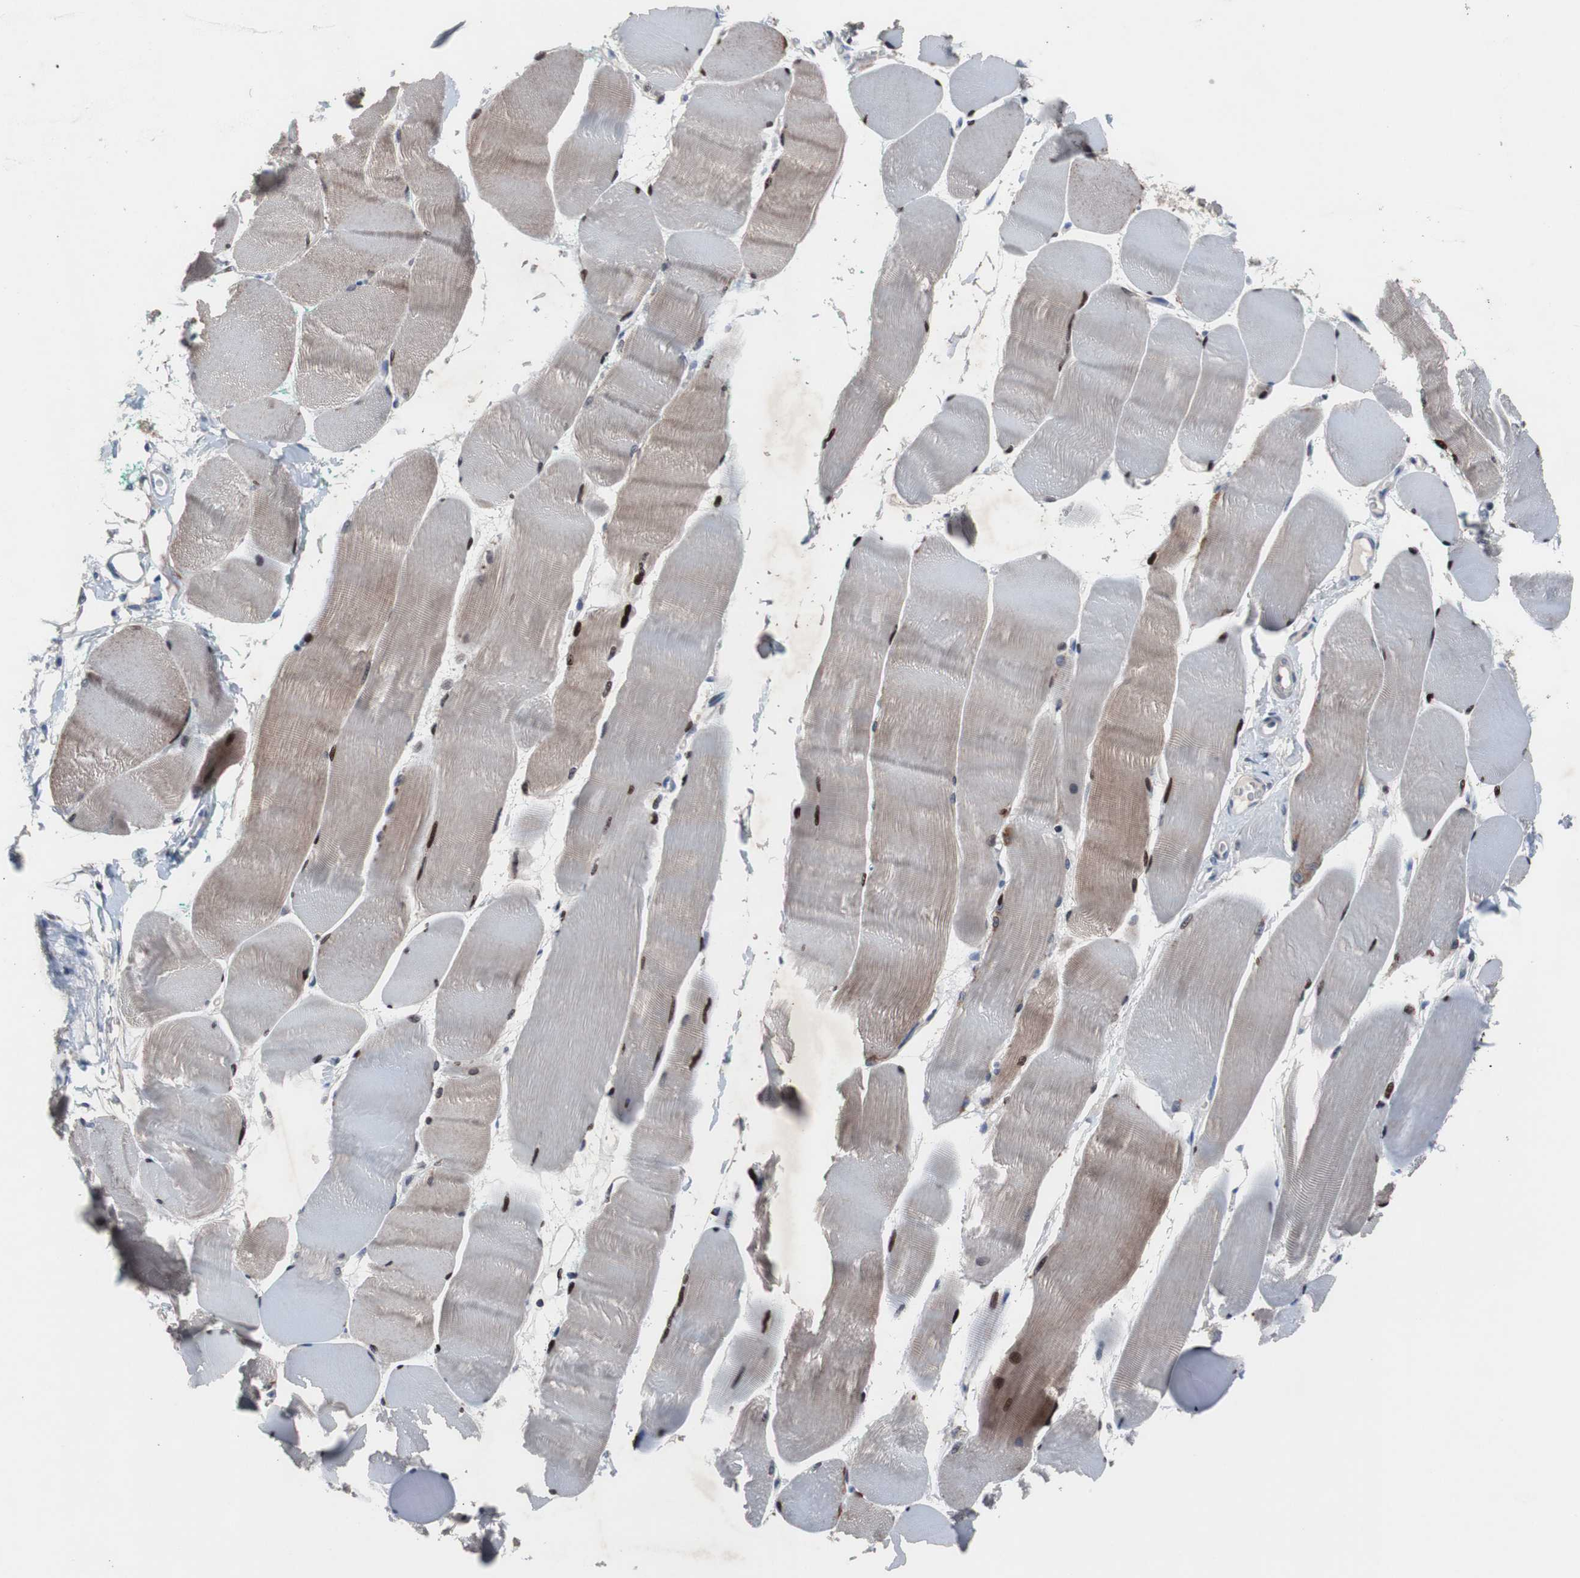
{"staining": {"intensity": "moderate", "quantity": "25%-75%", "location": "cytoplasmic/membranous,nuclear"}, "tissue": "skeletal muscle", "cell_type": "Myocytes", "image_type": "normal", "snomed": [{"axis": "morphology", "description": "Normal tissue, NOS"}, {"axis": "morphology", "description": "Squamous cell carcinoma, NOS"}, {"axis": "topography", "description": "Skeletal muscle"}], "caption": "Immunohistochemistry (DAB) staining of unremarkable human skeletal muscle reveals moderate cytoplasmic/membranous,nuclear protein positivity in about 25%-75% of myocytes.", "gene": "MUTYH", "patient": {"sex": "male", "age": 51}}